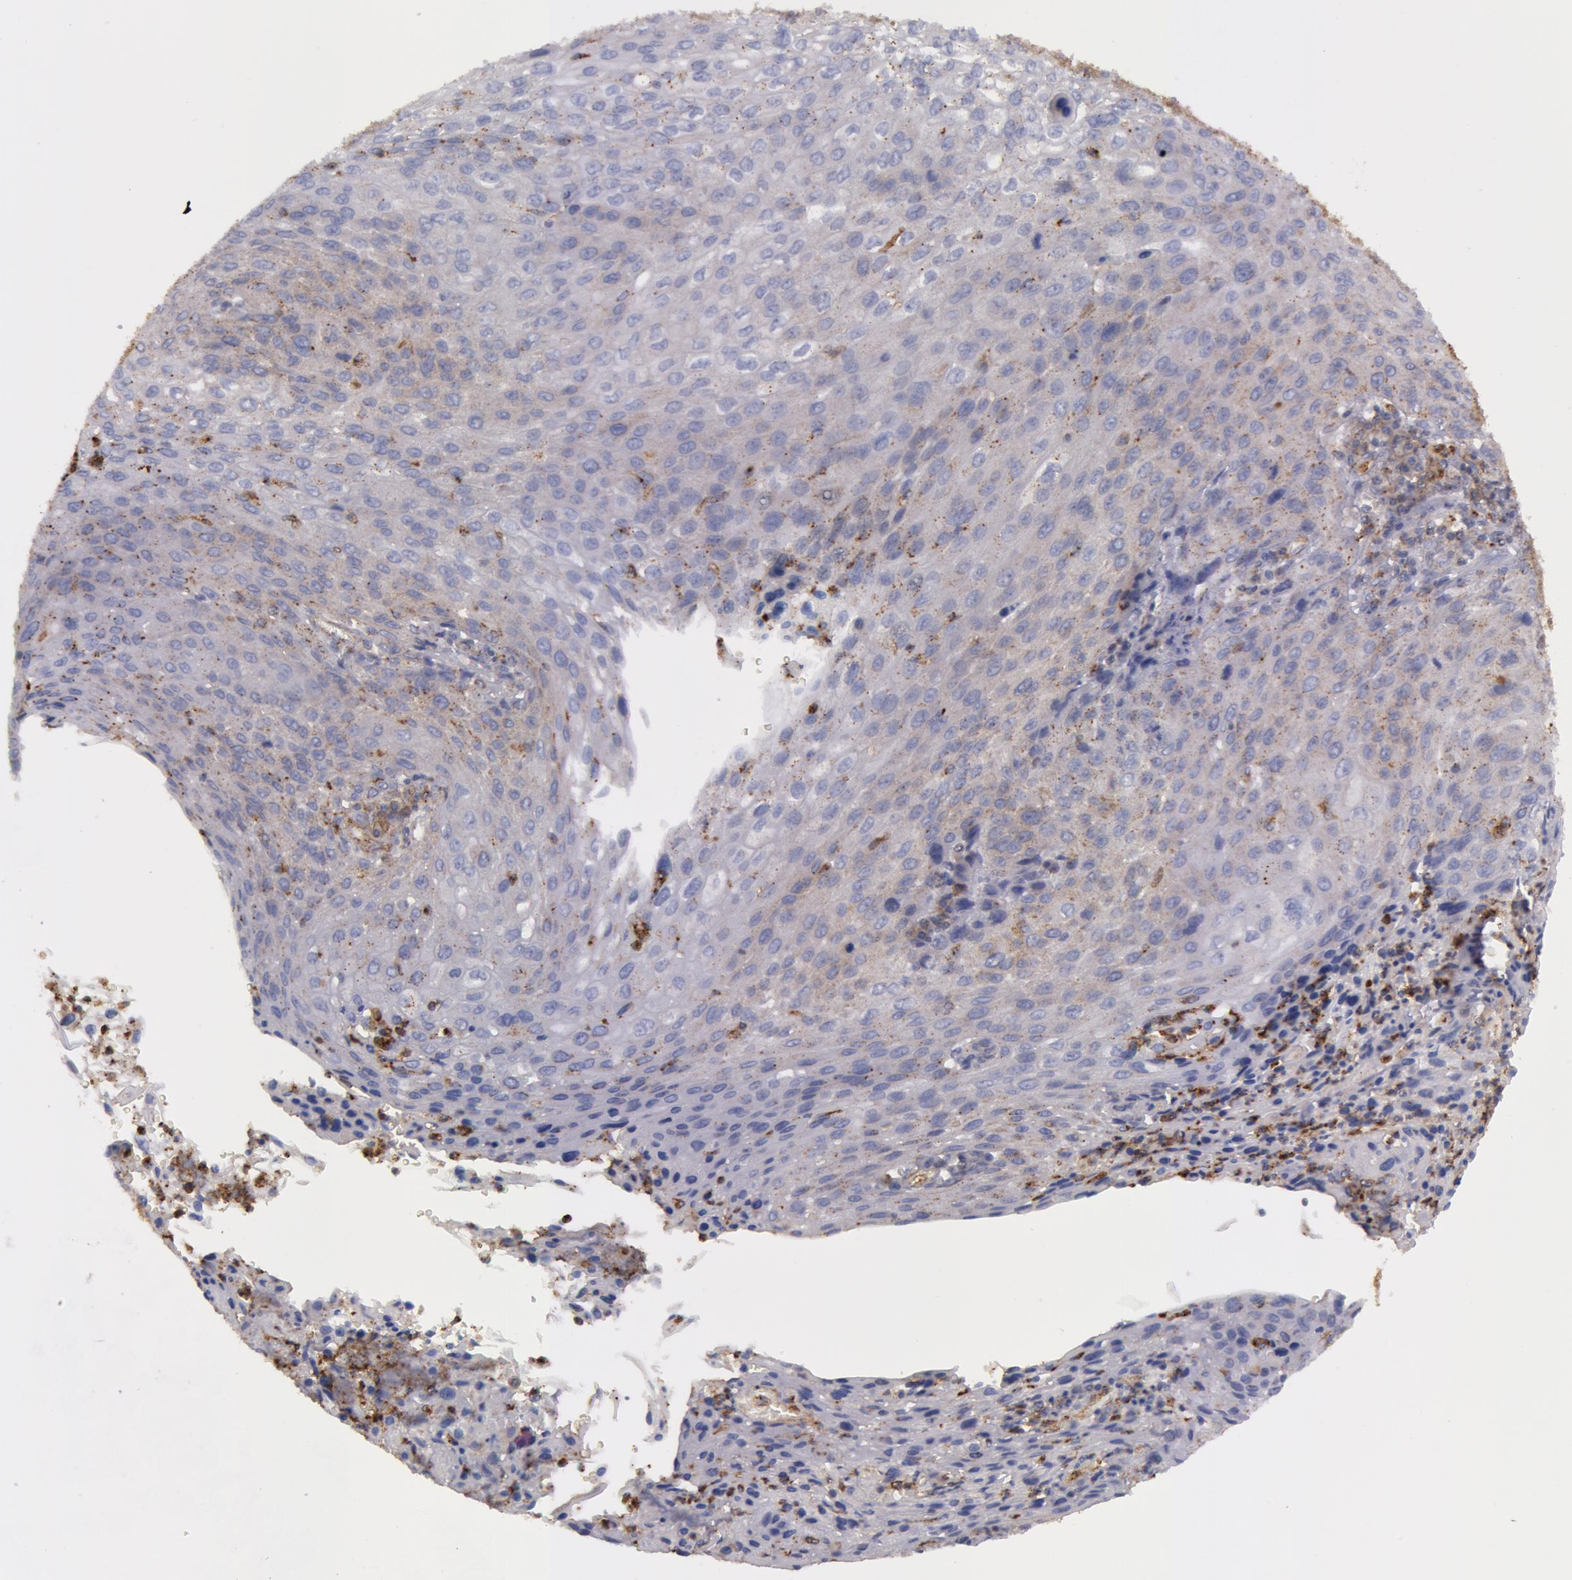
{"staining": {"intensity": "weak", "quantity": "25%-75%", "location": "cytoplasmic/membranous"}, "tissue": "cervical cancer", "cell_type": "Tumor cells", "image_type": "cancer", "snomed": [{"axis": "morphology", "description": "Squamous cell carcinoma, NOS"}, {"axis": "topography", "description": "Cervix"}], "caption": "Immunohistochemical staining of human cervical cancer (squamous cell carcinoma) shows low levels of weak cytoplasmic/membranous protein staining in approximately 25%-75% of tumor cells.", "gene": "FLOT2", "patient": {"sex": "female", "age": 32}}